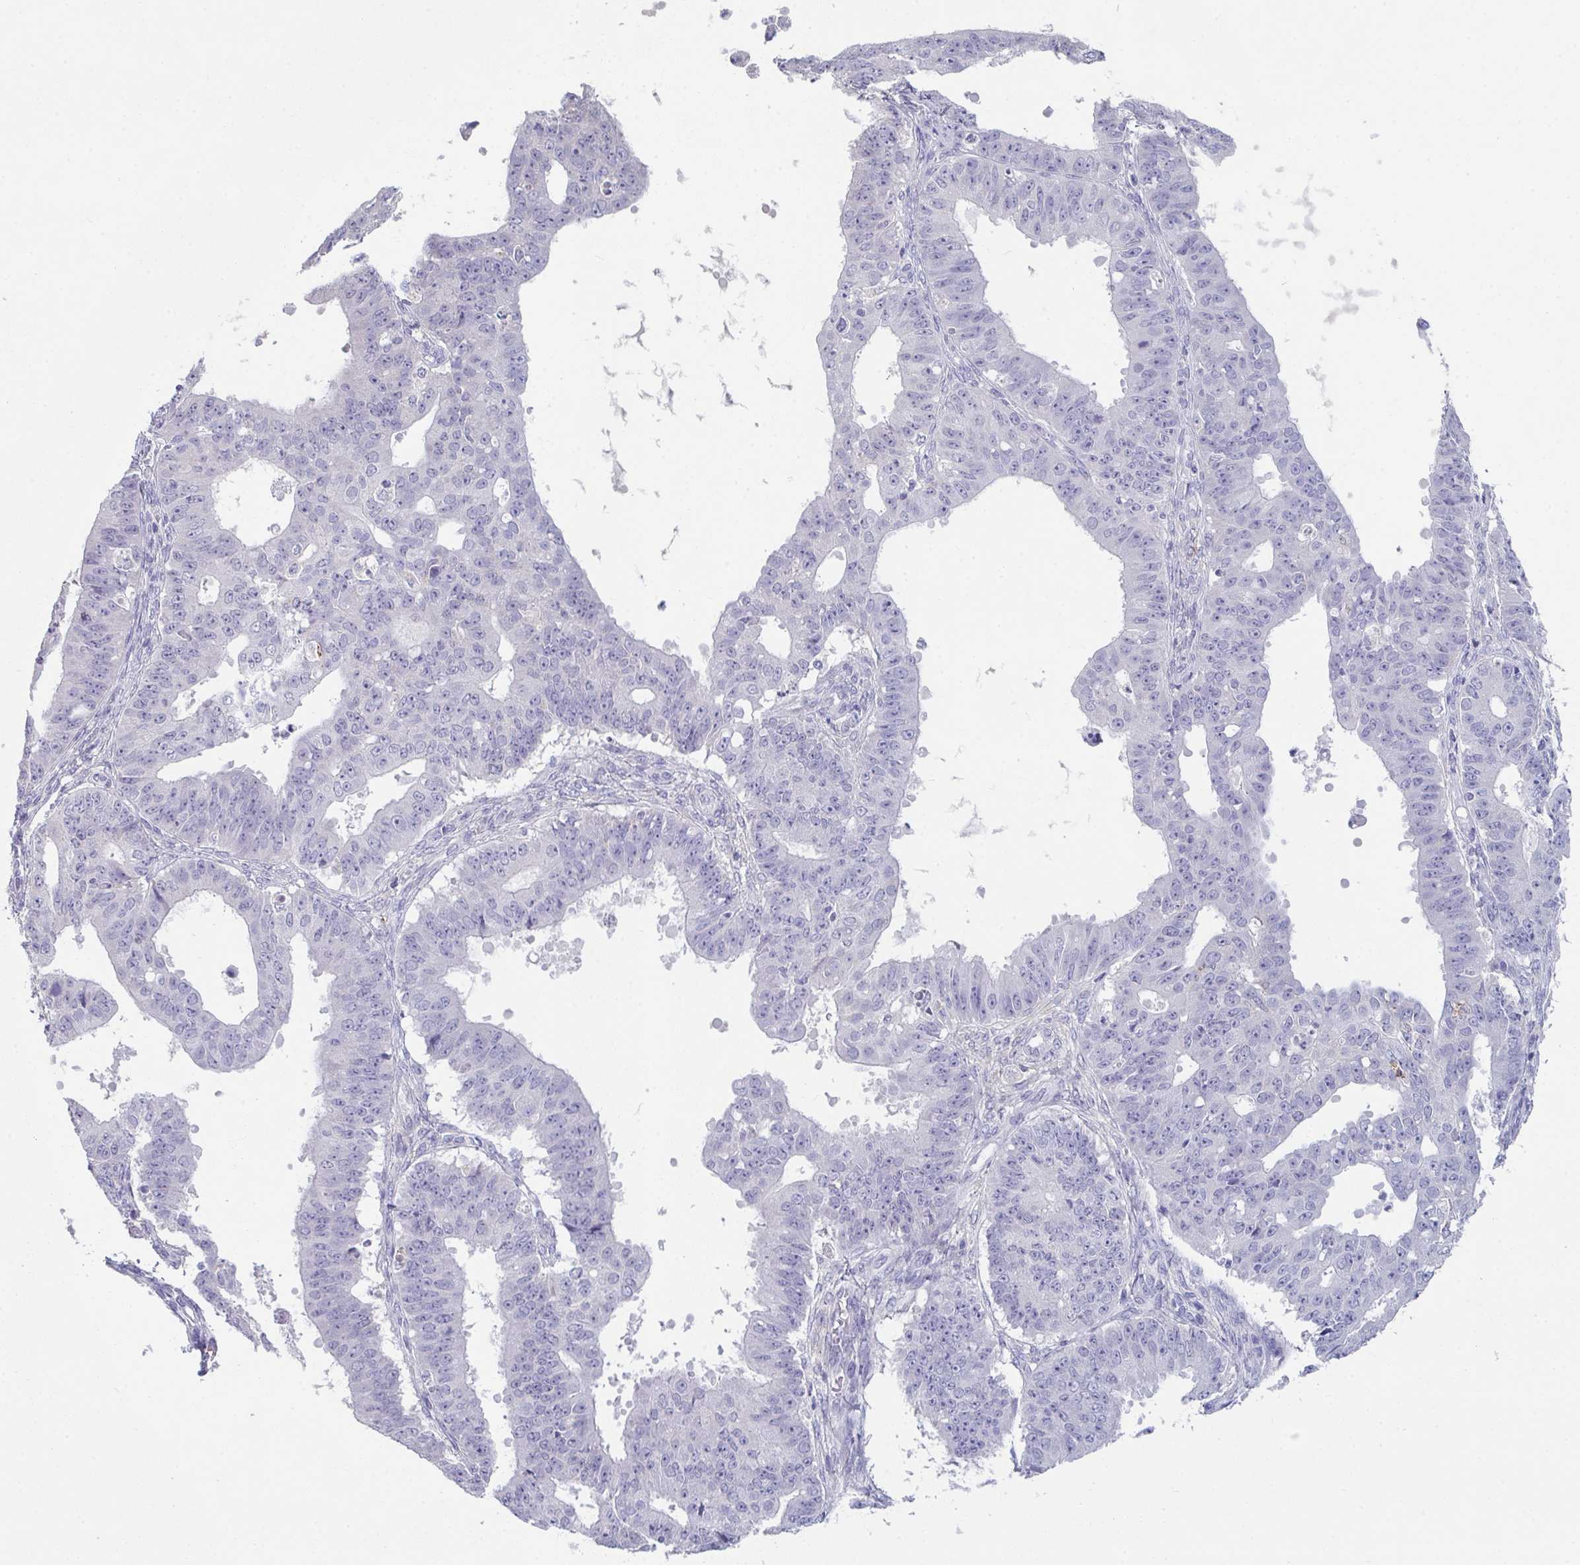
{"staining": {"intensity": "negative", "quantity": "none", "location": "none"}, "tissue": "ovarian cancer", "cell_type": "Tumor cells", "image_type": "cancer", "snomed": [{"axis": "morphology", "description": "Carcinoma, endometroid"}, {"axis": "topography", "description": "Appendix"}, {"axis": "topography", "description": "Ovary"}], "caption": "Immunohistochemical staining of human ovarian cancer exhibits no significant expression in tumor cells. (Brightfield microscopy of DAB (3,3'-diaminobenzidine) IHC at high magnification).", "gene": "ADAM21", "patient": {"sex": "female", "age": 42}}